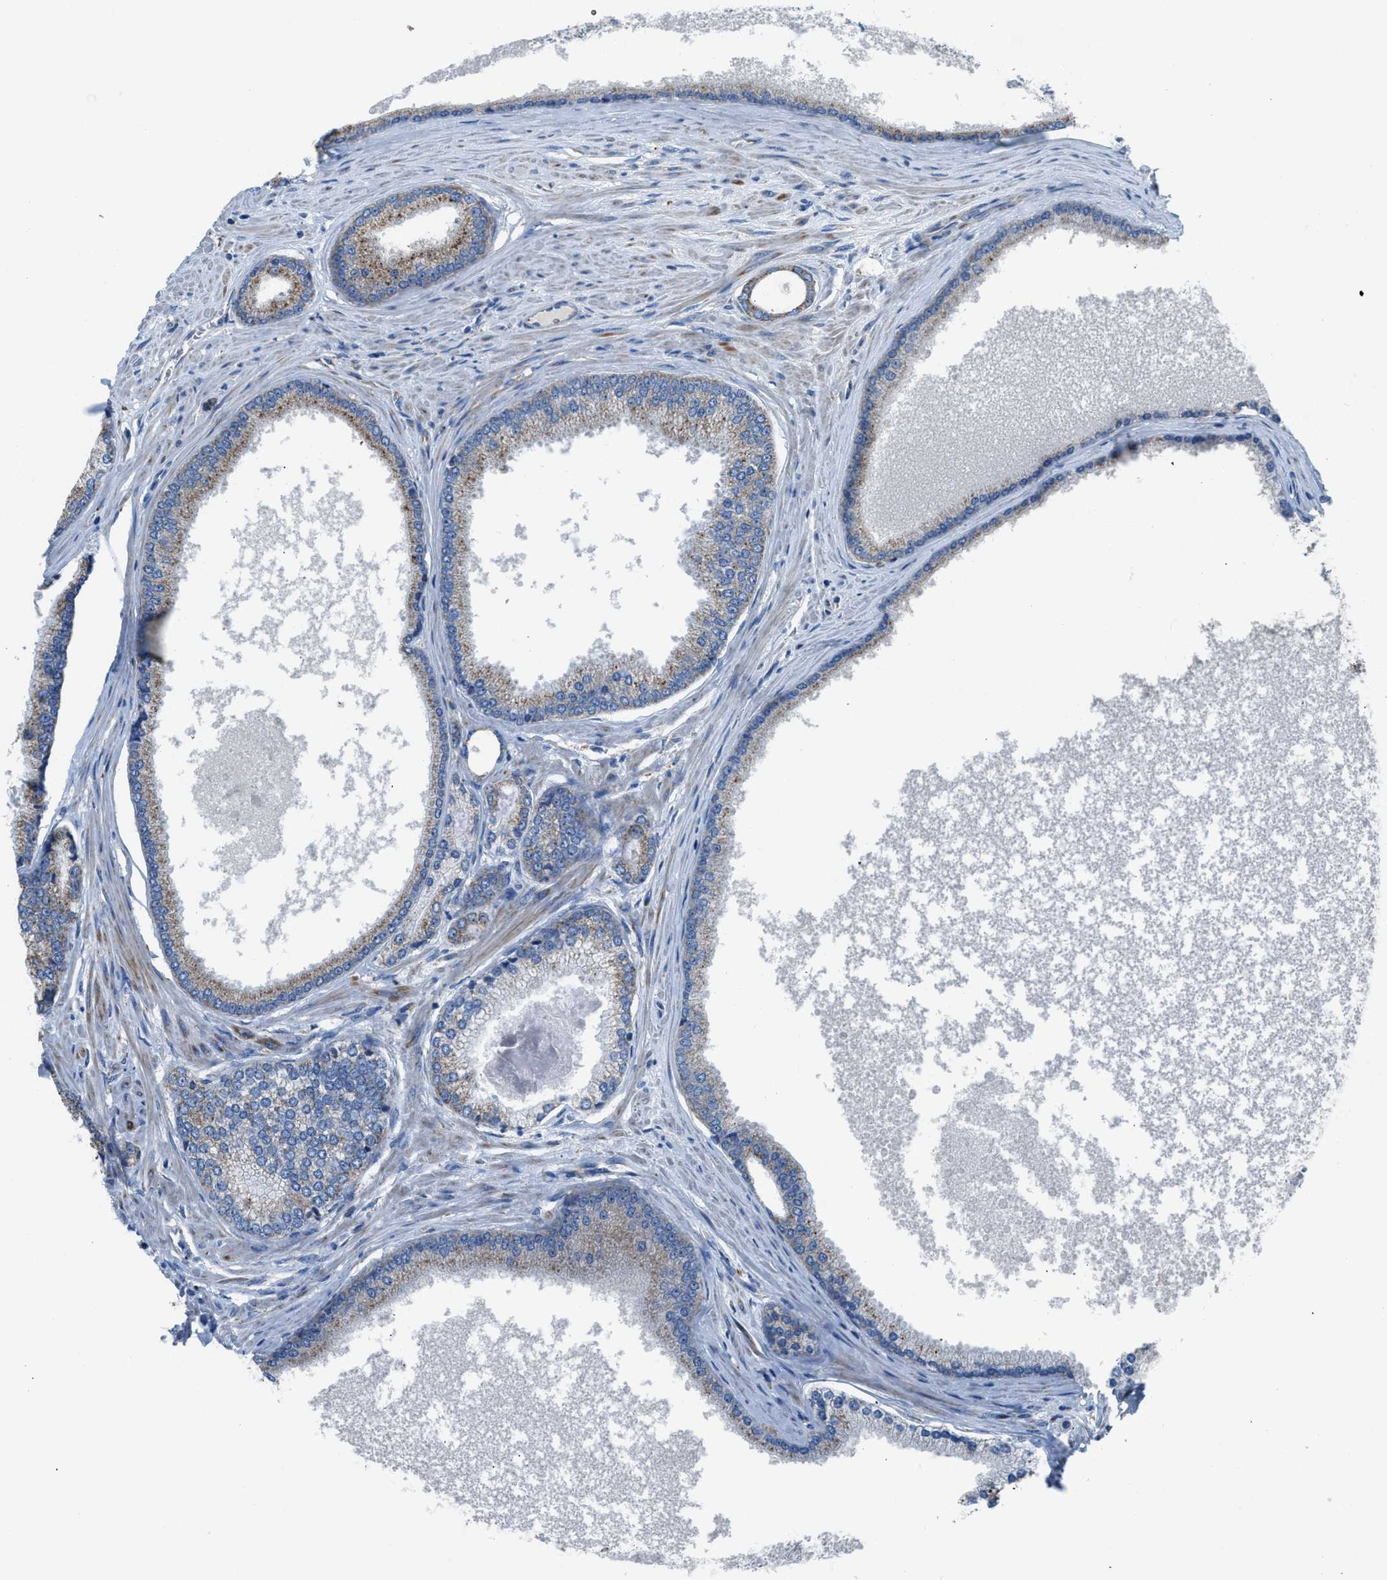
{"staining": {"intensity": "moderate", "quantity": "<25%", "location": "cytoplasmic/membranous"}, "tissue": "prostate cancer", "cell_type": "Tumor cells", "image_type": "cancer", "snomed": [{"axis": "morphology", "description": "Adenocarcinoma, High grade"}, {"axis": "topography", "description": "Prostate"}], "caption": "About <25% of tumor cells in prostate high-grade adenocarcinoma display moderate cytoplasmic/membranous protein positivity as visualized by brown immunohistochemical staining.", "gene": "SMIM20", "patient": {"sex": "male", "age": 61}}